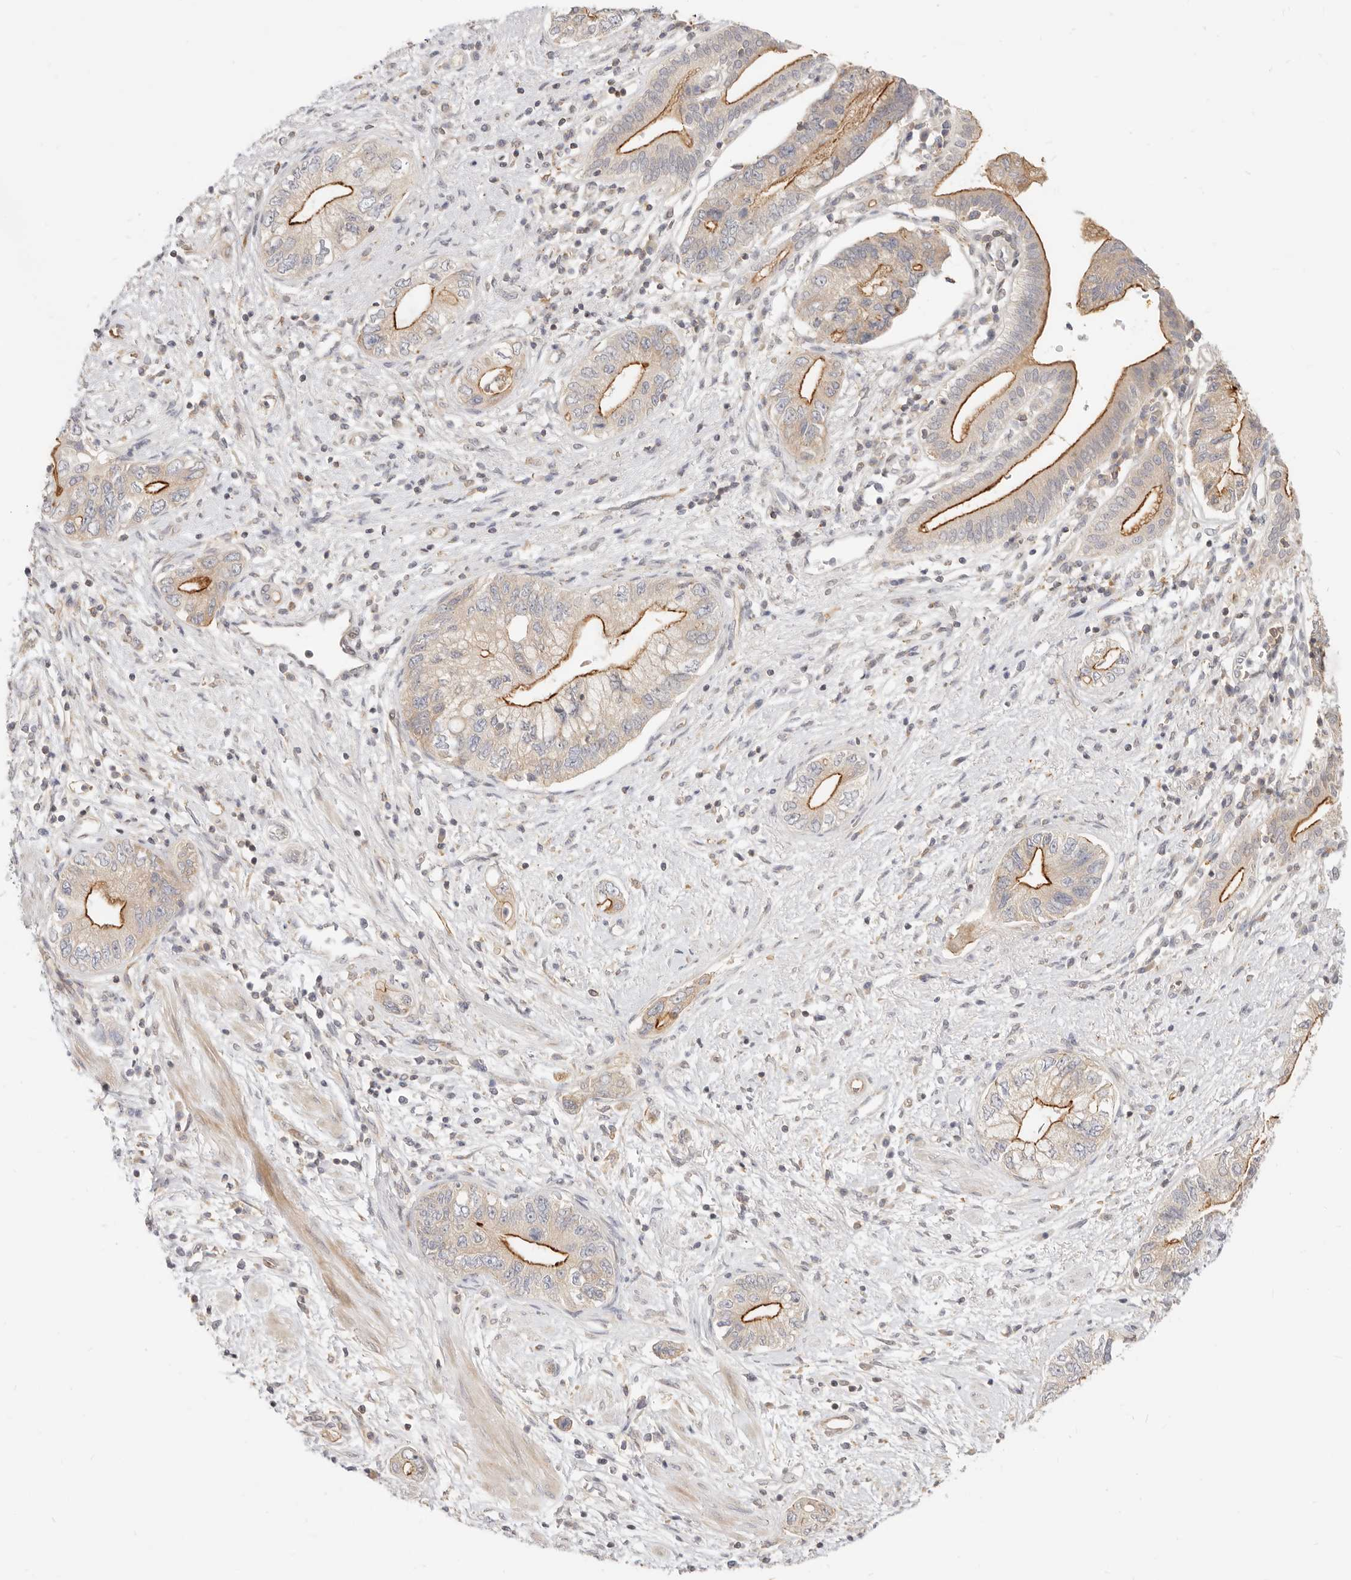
{"staining": {"intensity": "strong", "quantity": "25%-75%", "location": "cytoplasmic/membranous"}, "tissue": "pancreatic cancer", "cell_type": "Tumor cells", "image_type": "cancer", "snomed": [{"axis": "morphology", "description": "Adenocarcinoma, NOS"}, {"axis": "topography", "description": "Pancreas"}], "caption": "Adenocarcinoma (pancreatic) stained with DAB immunohistochemistry reveals high levels of strong cytoplasmic/membranous positivity in approximately 25%-75% of tumor cells.", "gene": "LTB4R2", "patient": {"sex": "female", "age": 73}}